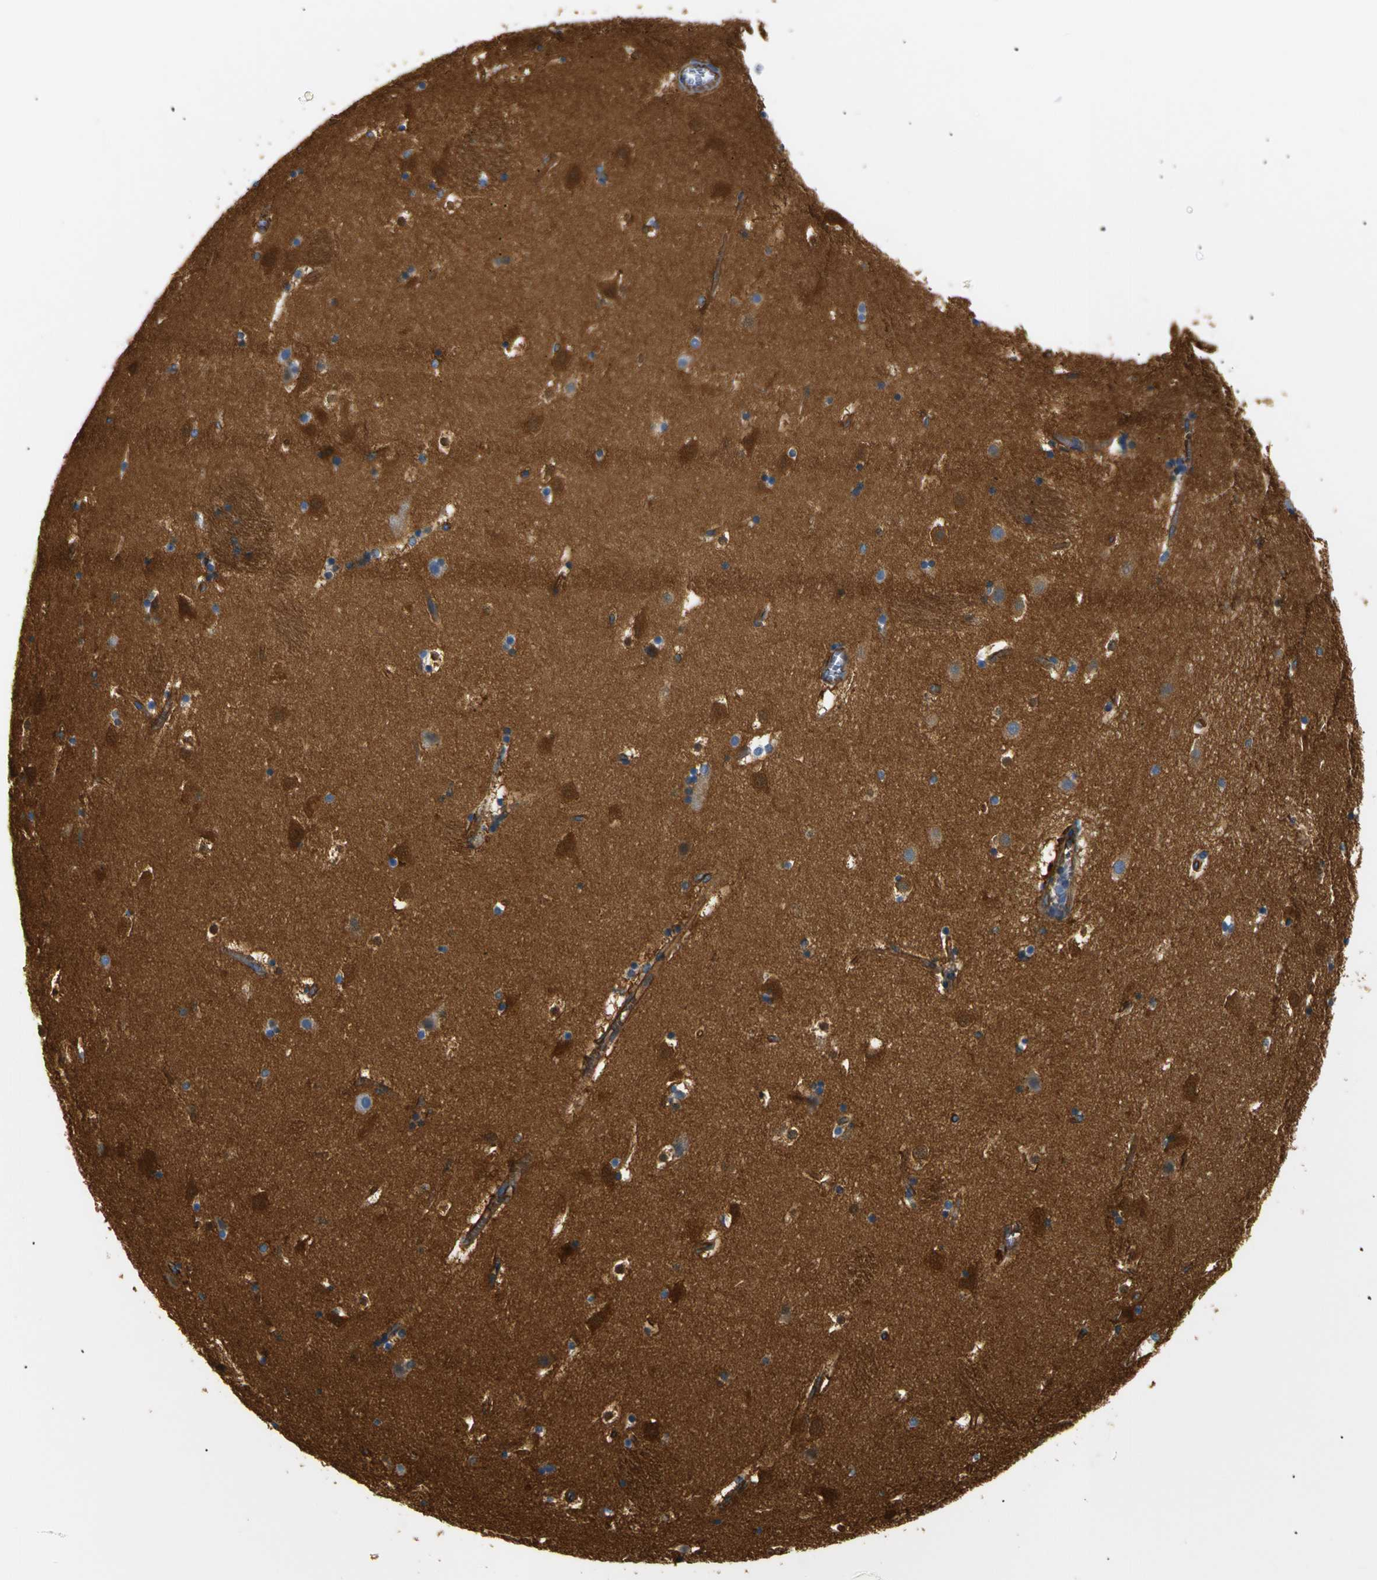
{"staining": {"intensity": "moderate", "quantity": "<25%", "location": "cytoplasmic/membranous"}, "tissue": "caudate", "cell_type": "Glial cells", "image_type": "normal", "snomed": [{"axis": "morphology", "description": "Normal tissue, NOS"}, {"axis": "topography", "description": "Lateral ventricle wall"}], "caption": "This micrograph demonstrates unremarkable caudate stained with immunohistochemistry to label a protein in brown. The cytoplasmic/membranous of glial cells show moderate positivity for the protein. Nuclei are counter-stained blue.", "gene": "SPTBN1", "patient": {"sex": "male", "age": 45}}